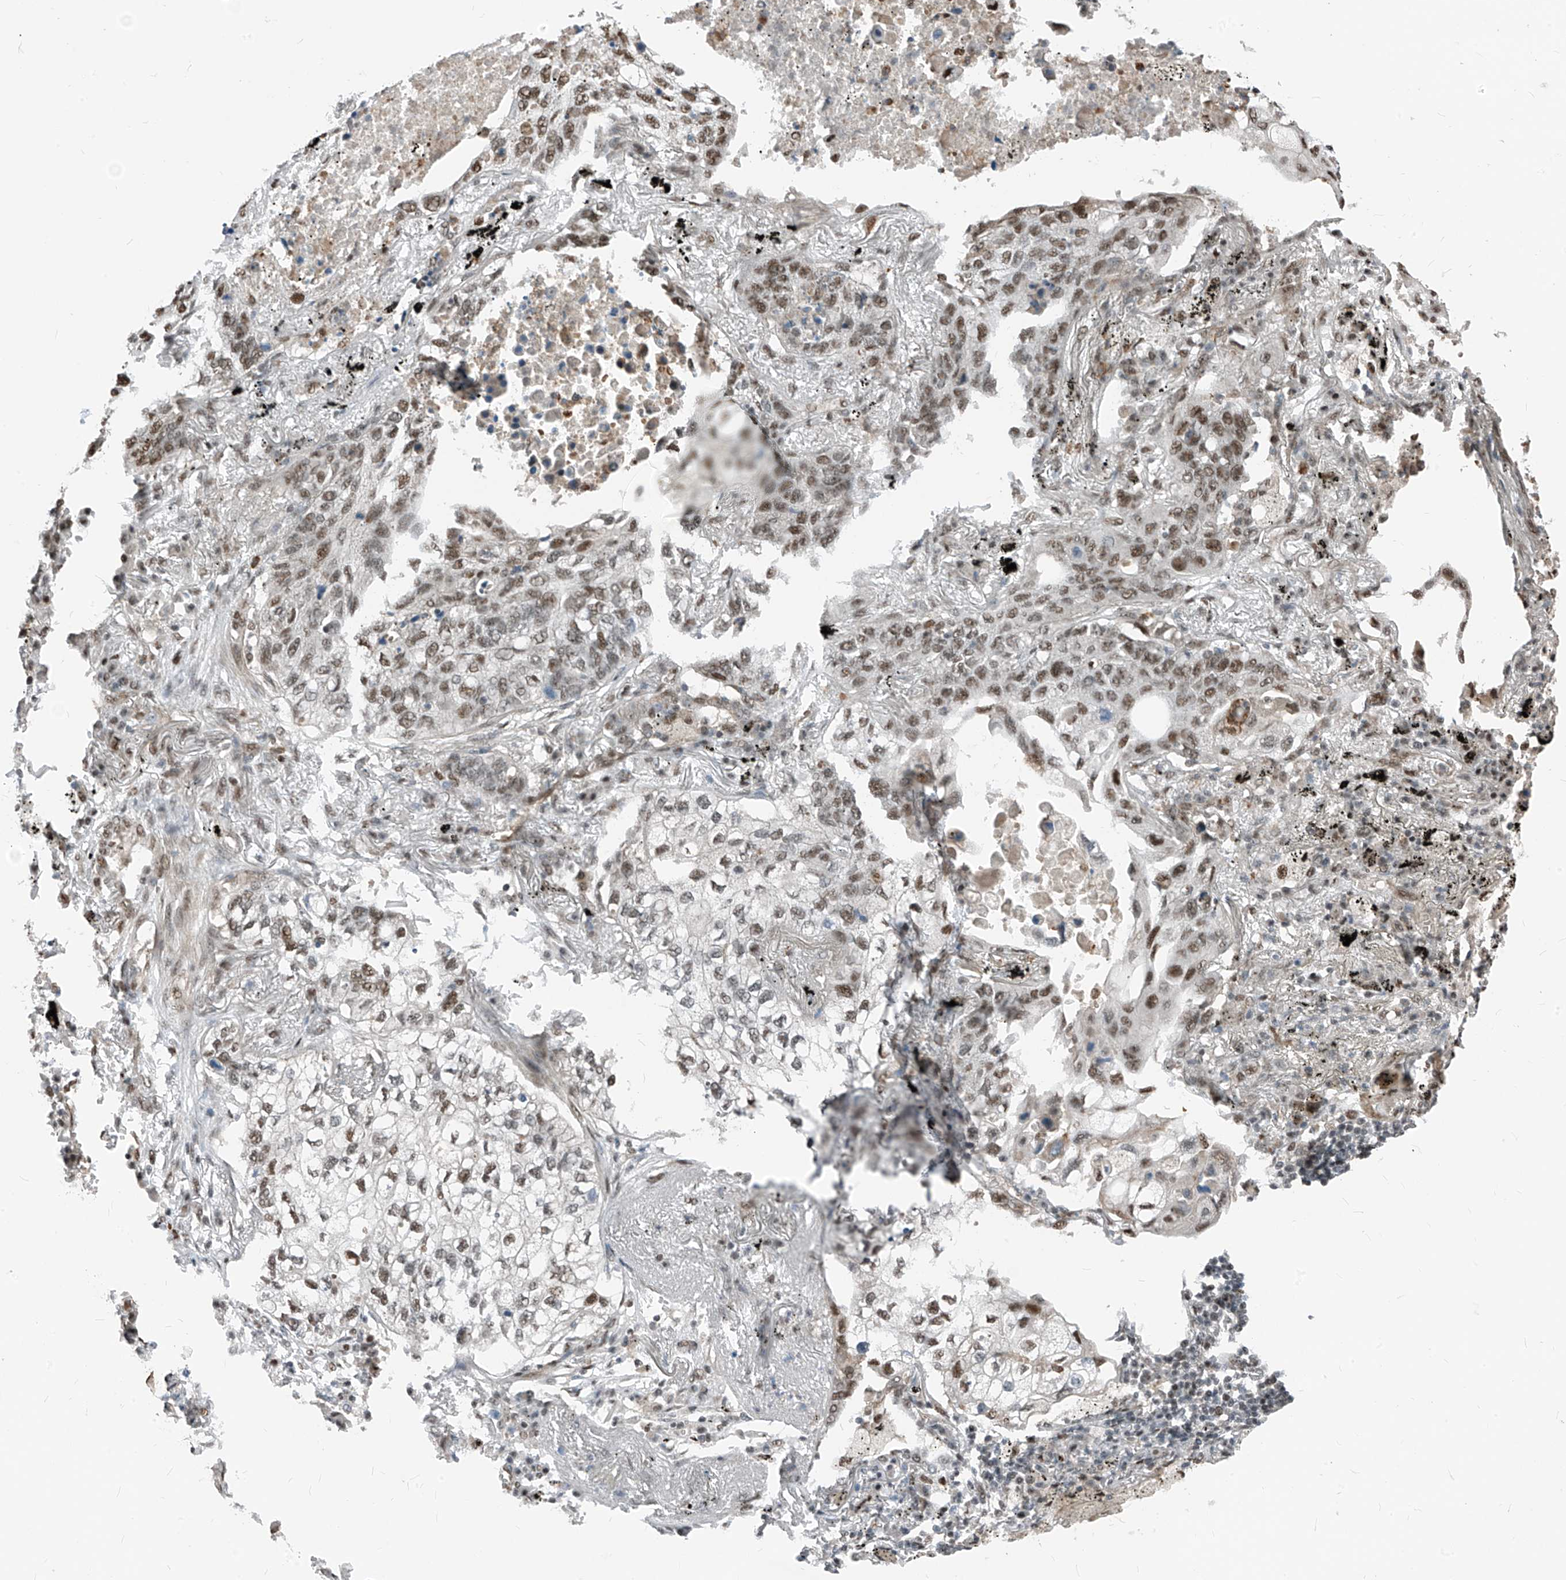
{"staining": {"intensity": "moderate", "quantity": ">75%", "location": "nuclear"}, "tissue": "lung cancer", "cell_type": "Tumor cells", "image_type": "cancer", "snomed": [{"axis": "morphology", "description": "Squamous cell carcinoma, NOS"}, {"axis": "topography", "description": "Lung"}], "caption": "High-magnification brightfield microscopy of lung cancer (squamous cell carcinoma) stained with DAB (3,3'-diaminobenzidine) (brown) and counterstained with hematoxylin (blue). tumor cells exhibit moderate nuclear staining is appreciated in about>75% of cells.", "gene": "RBP7", "patient": {"sex": "female", "age": 63}}